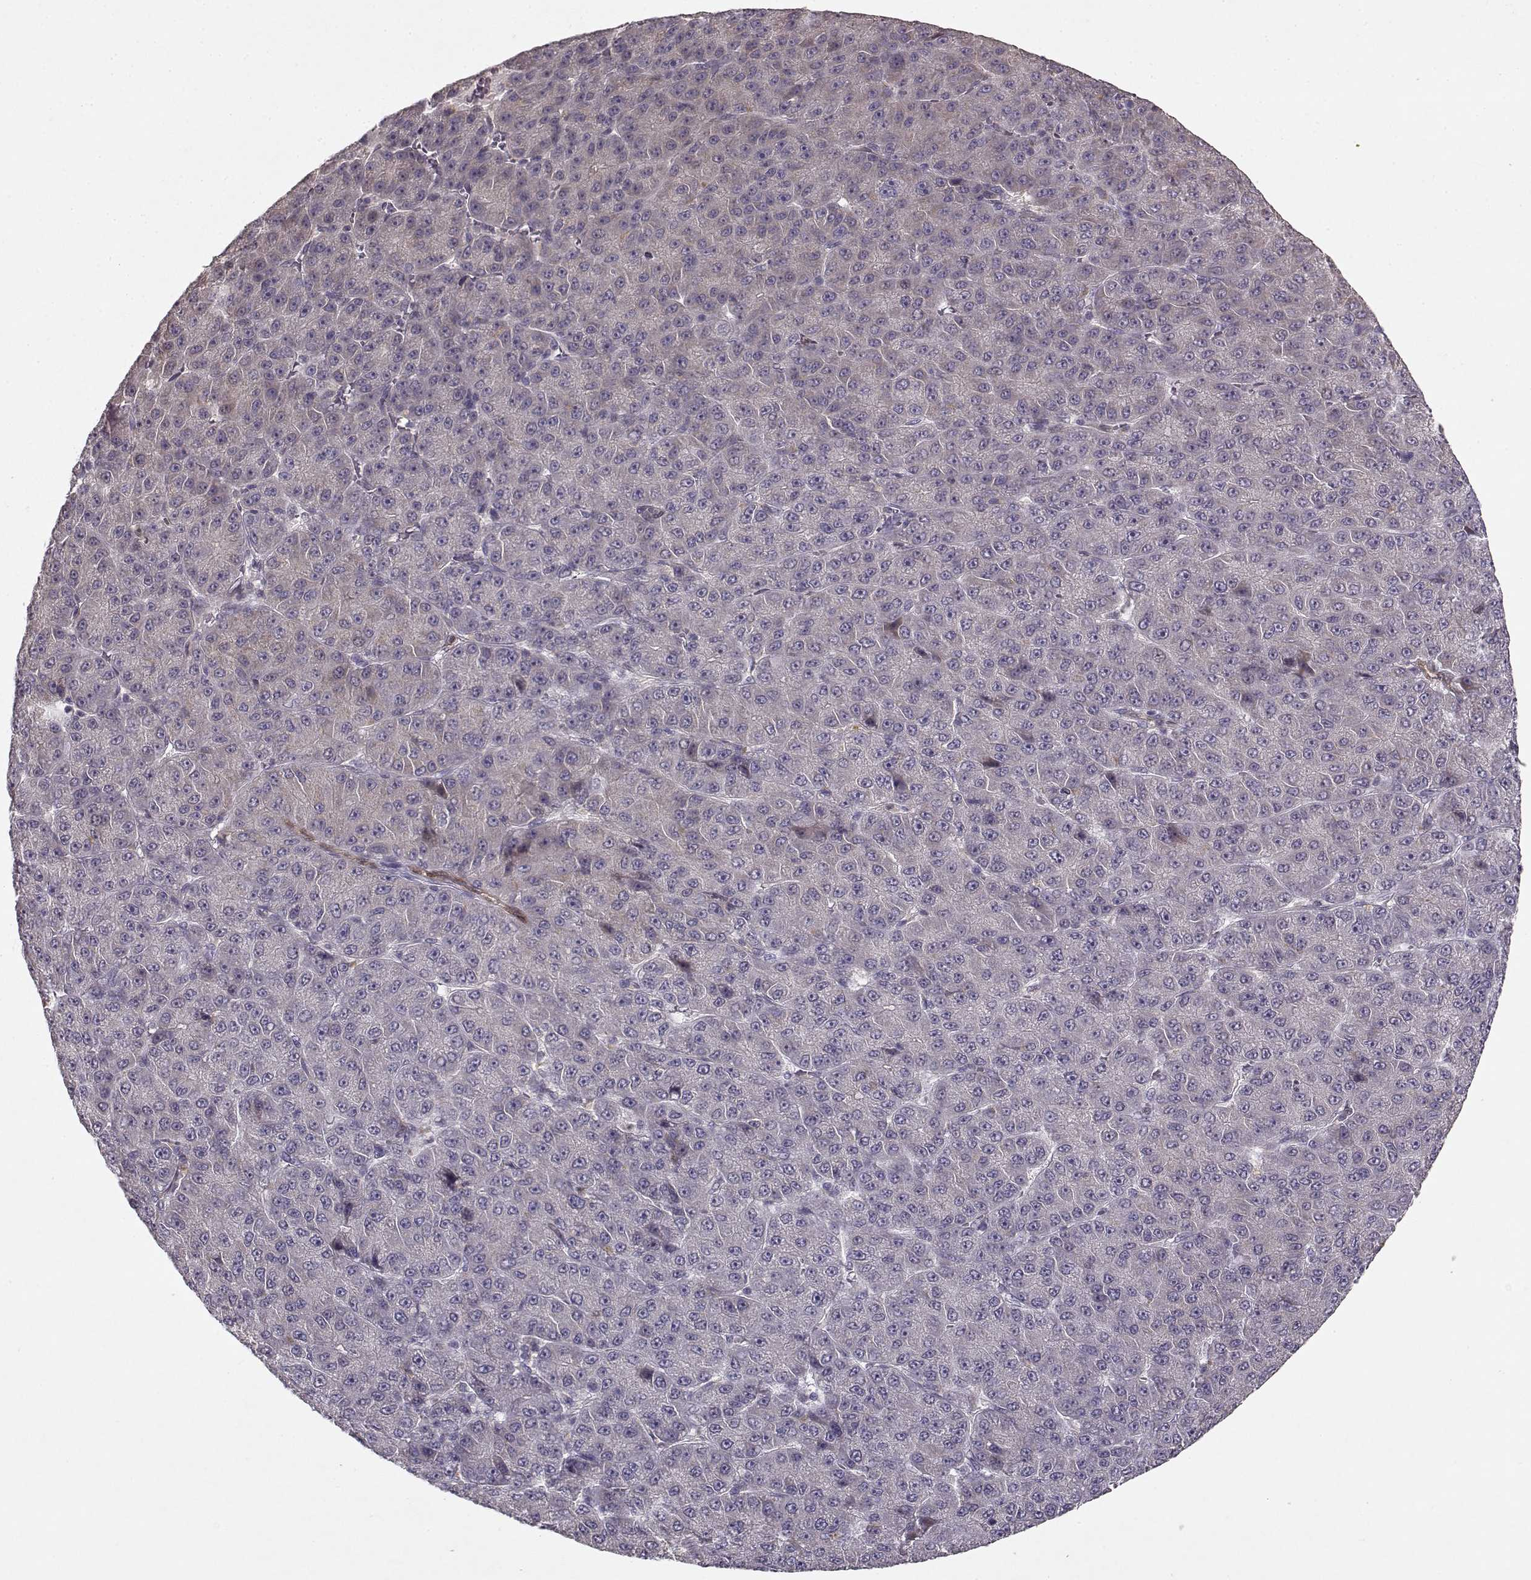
{"staining": {"intensity": "negative", "quantity": "none", "location": "none"}, "tissue": "liver cancer", "cell_type": "Tumor cells", "image_type": "cancer", "snomed": [{"axis": "morphology", "description": "Carcinoma, Hepatocellular, NOS"}, {"axis": "topography", "description": "Liver"}], "caption": "Image shows no protein expression in tumor cells of liver hepatocellular carcinoma tissue.", "gene": "BMX", "patient": {"sex": "male", "age": 67}}